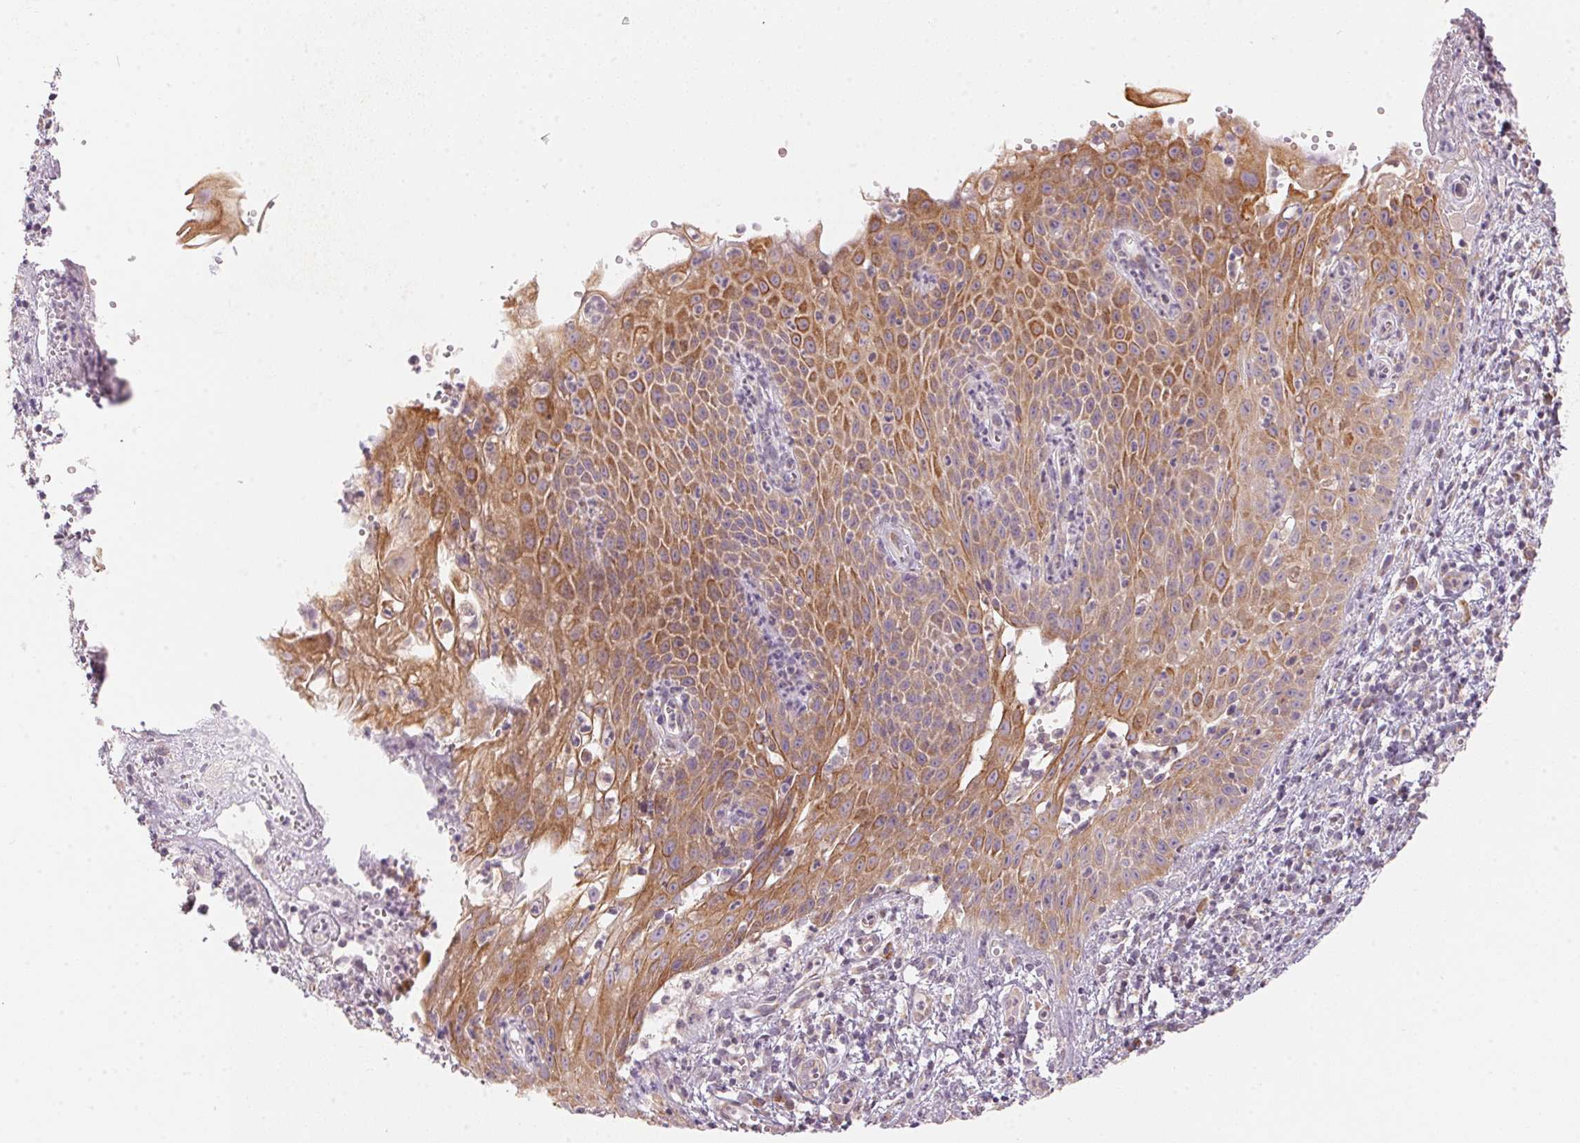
{"staining": {"intensity": "moderate", "quantity": ">75%", "location": "cytoplasmic/membranous"}, "tissue": "cervical cancer", "cell_type": "Tumor cells", "image_type": "cancer", "snomed": [{"axis": "morphology", "description": "Squamous cell carcinoma, NOS"}, {"axis": "topography", "description": "Cervix"}], "caption": "Immunohistochemical staining of human cervical cancer (squamous cell carcinoma) shows medium levels of moderate cytoplasmic/membranous protein expression in about >75% of tumor cells.", "gene": "BLOC1S2", "patient": {"sex": "female", "age": 30}}